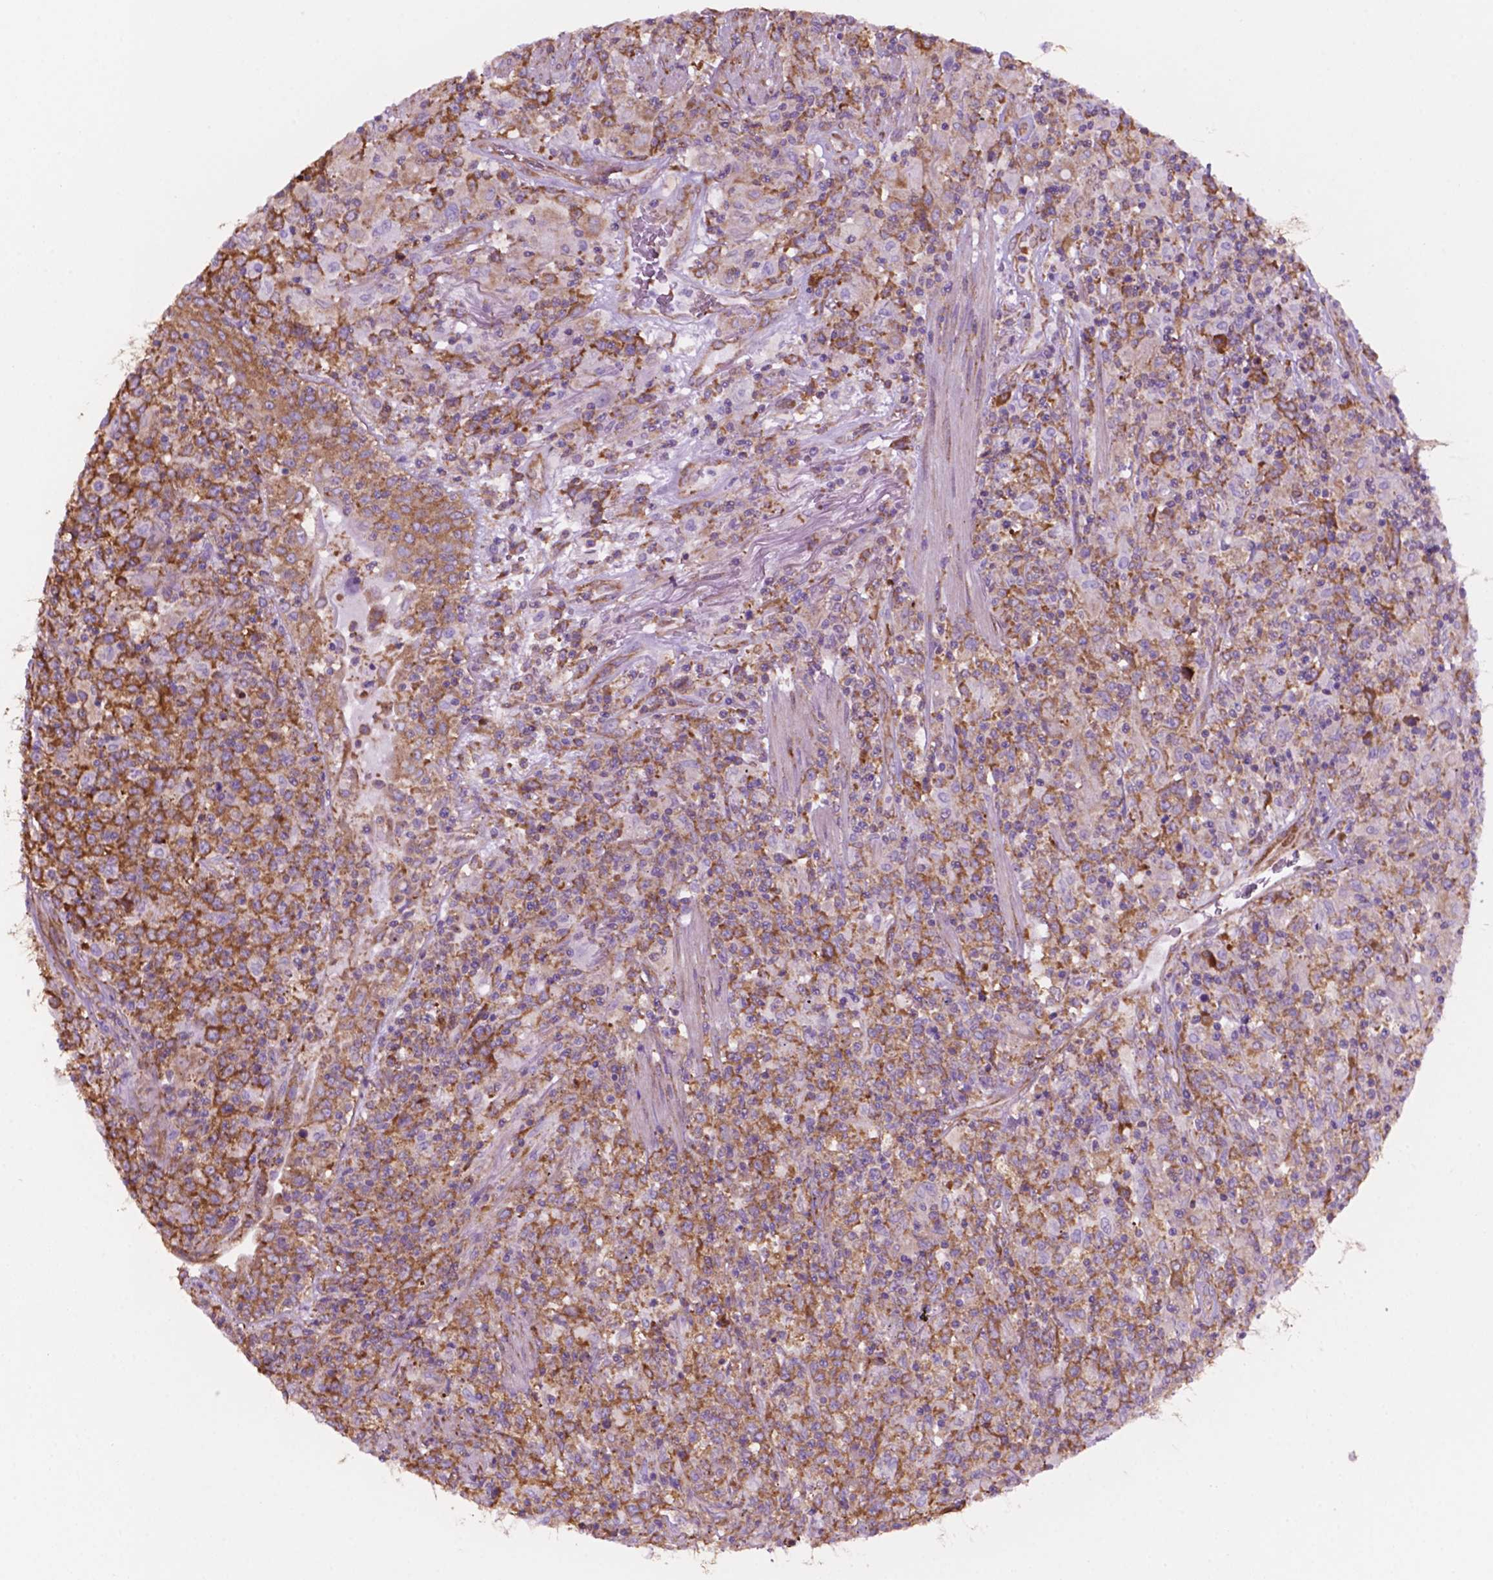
{"staining": {"intensity": "moderate", "quantity": "25%-75%", "location": "cytoplasmic/membranous"}, "tissue": "lymphoma", "cell_type": "Tumor cells", "image_type": "cancer", "snomed": [{"axis": "morphology", "description": "Malignant lymphoma, non-Hodgkin's type, High grade"}, {"axis": "topography", "description": "Lung"}], "caption": "This is a micrograph of immunohistochemistry (IHC) staining of lymphoma, which shows moderate expression in the cytoplasmic/membranous of tumor cells.", "gene": "RPL29", "patient": {"sex": "male", "age": 79}}